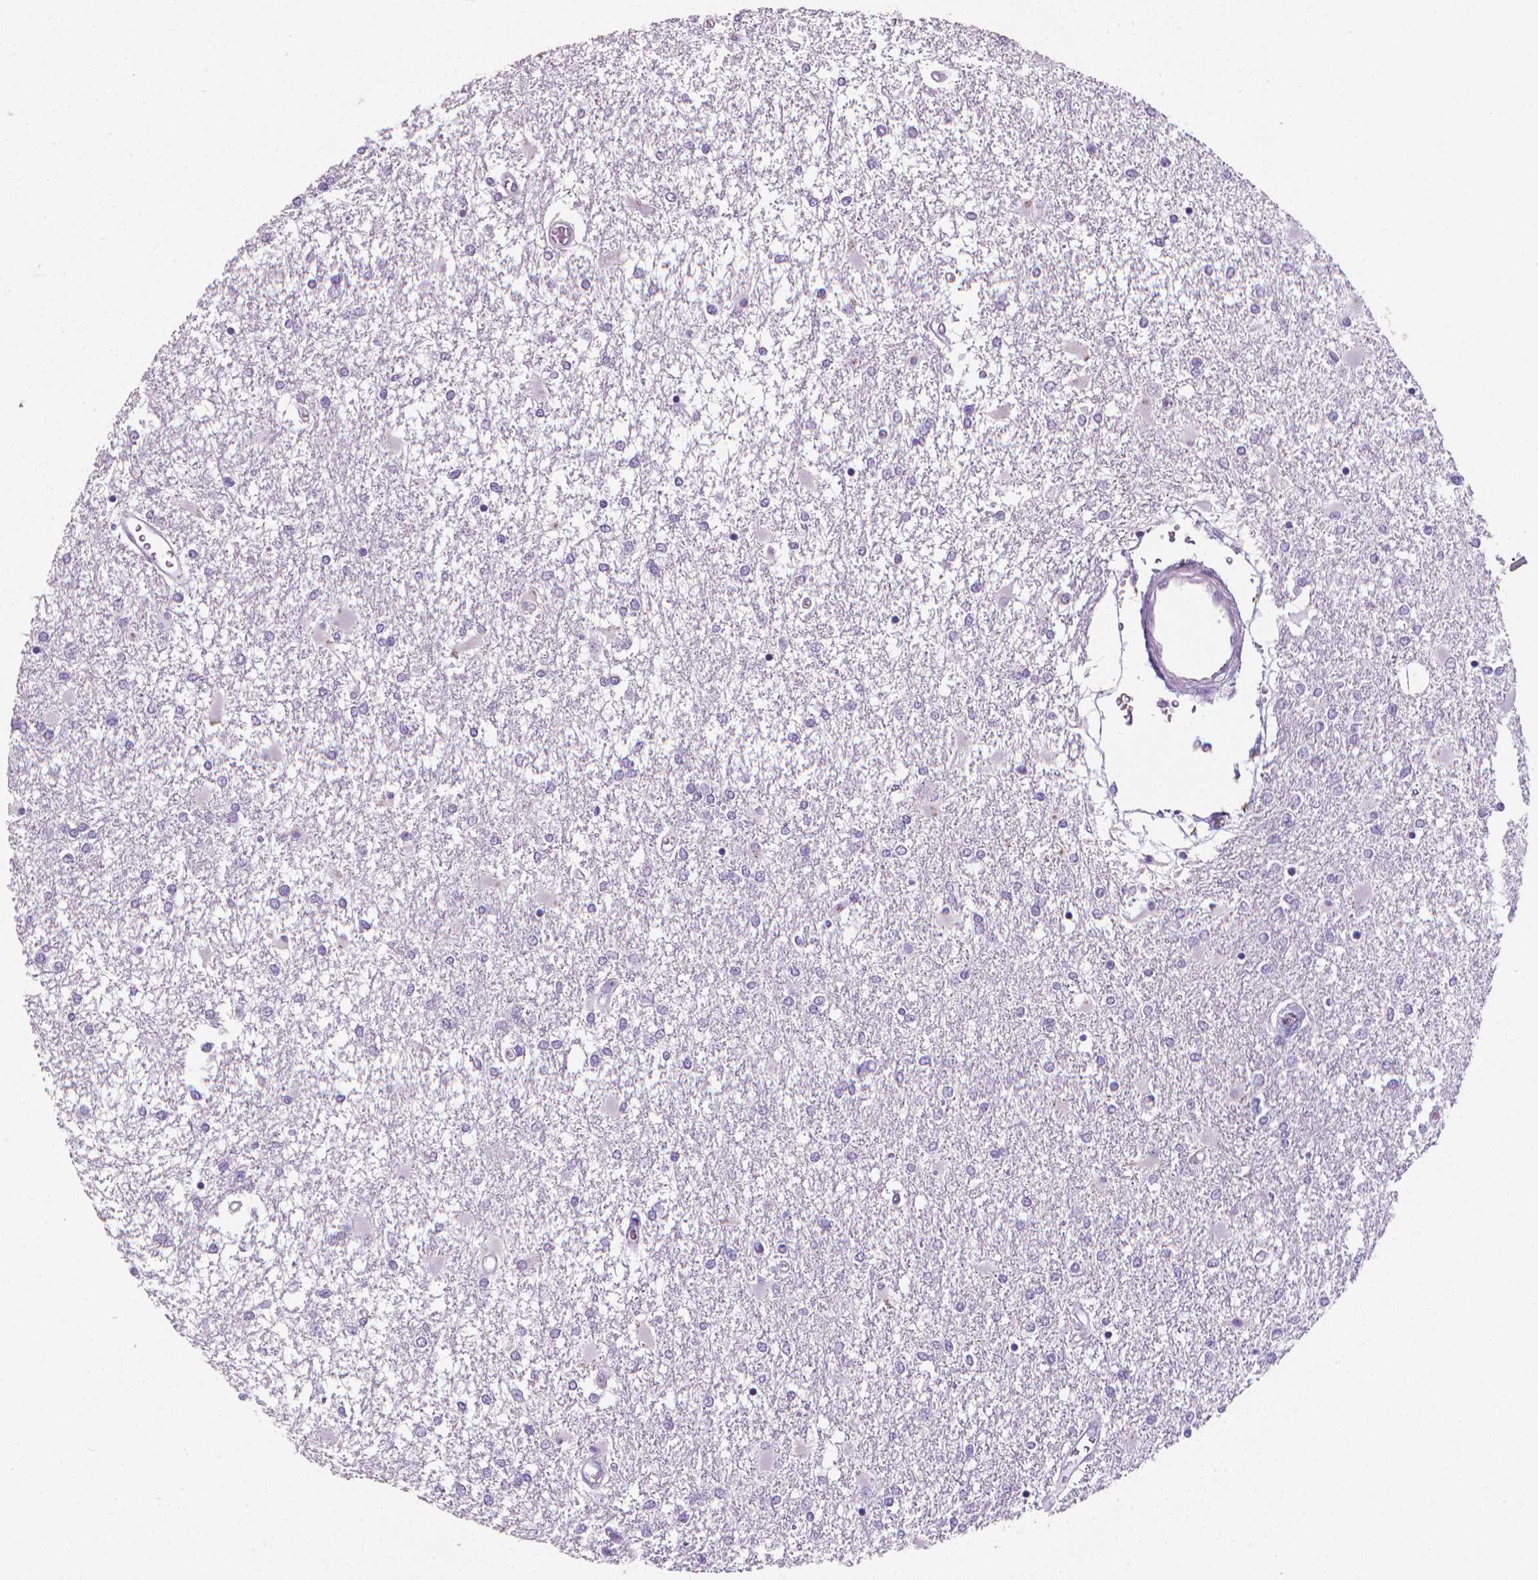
{"staining": {"intensity": "negative", "quantity": "none", "location": "none"}, "tissue": "glioma", "cell_type": "Tumor cells", "image_type": "cancer", "snomed": [{"axis": "morphology", "description": "Glioma, malignant, High grade"}, {"axis": "topography", "description": "Cerebral cortex"}], "caption": "The photomicrograph demonstrates no significant staining in tumor cells of malignant high-grade glioma. (DAB immunohistochemistry visualized using brightfield microscopy, high magnification).", "gene": "XPNPEP2", "patient": {"sex": "male", "age": 79}}